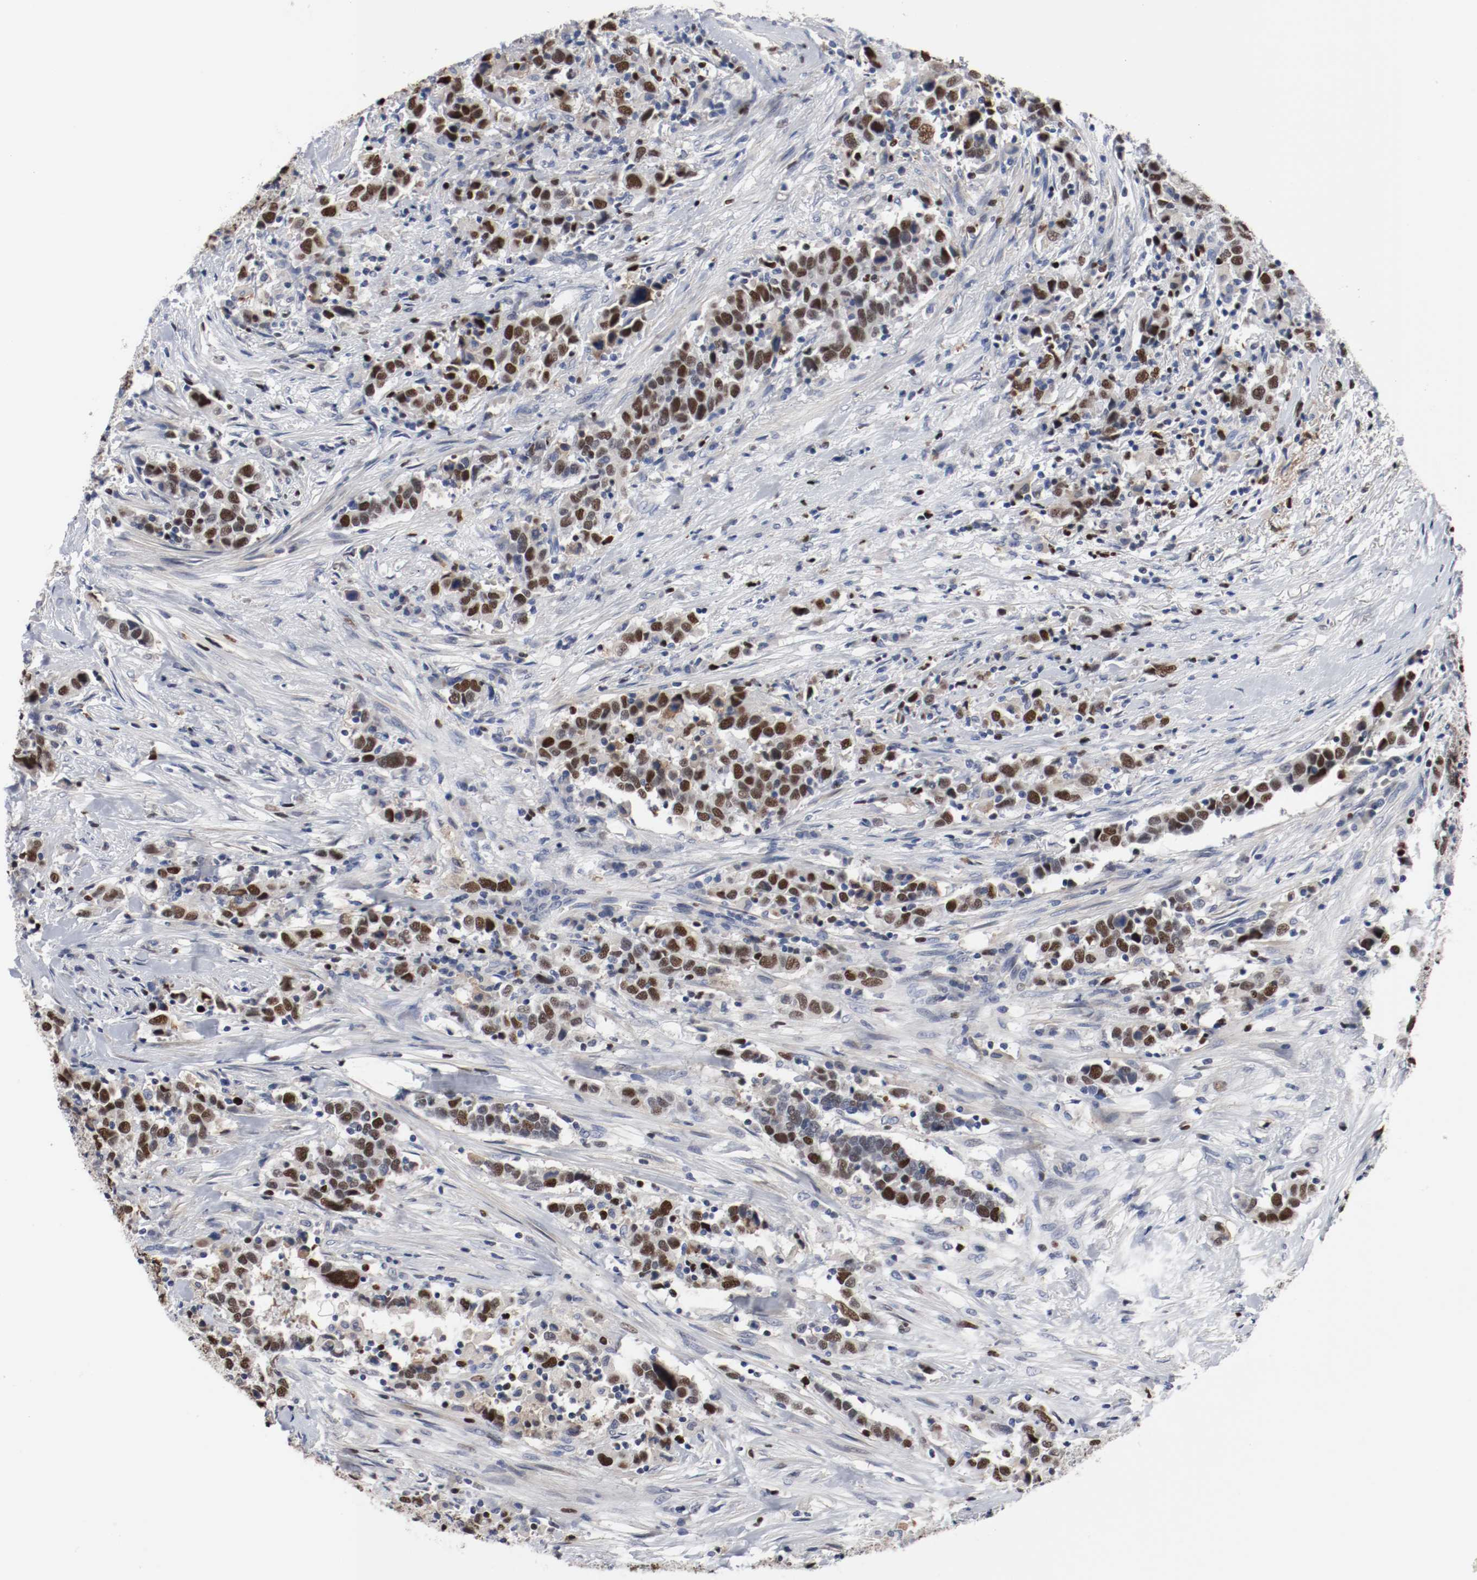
{"staining": {"intensity": "strong", "quantity": ">75%", "location": "nuclear"}, "tissue": "urothelial cancer", "cell_type": "Tumor cells", "image_type": "cancer", "snomed": [{"axis": "morphology", "description": "Urothelial carcinoma, High grade"}, {"axis": "topography", "description": "Urinary bladder"}], "caption": "A photomicrograph of high-grade urothelial carcinoma stained for a protein displays strong nuclear brown staining in tumor cells. (IHC, brightfield microscopy, high magnification).", "gene": "MCM6", "patient": {"sex": "male", "age": 61}}